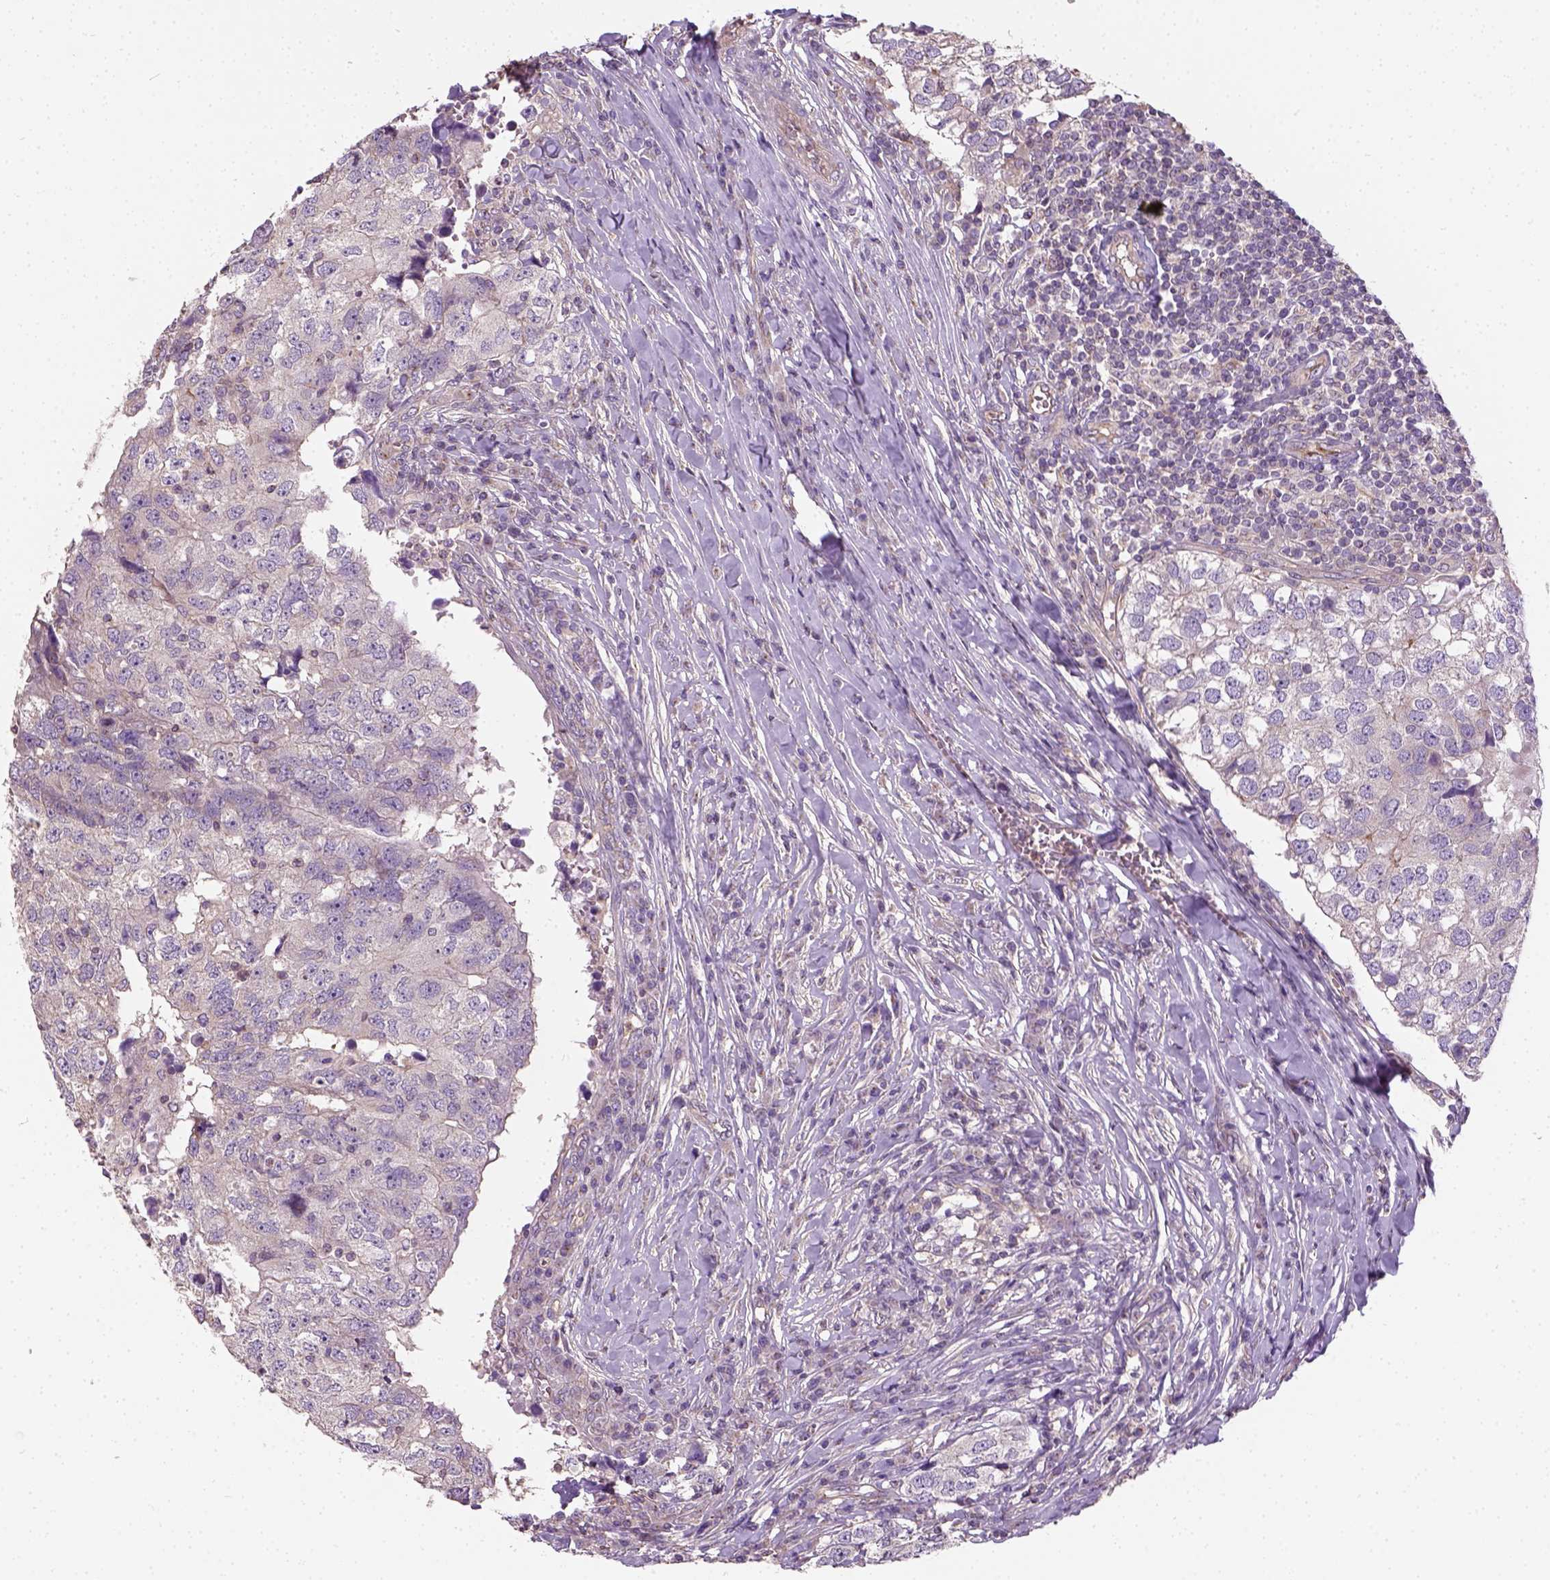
{"staining": {"intensity": "weak", "quantity": "25%-75%", "location": "cytoplasmic/membranous"}, "tissue": "breast cancer", "cell_type": "Tumor cells", "image_type": "cancer", "snomed": [{"axis": "morphology", "description": "Duct carcinoma"}, {"axis": "topography", "description": "Breast"}], "caption": "DAB immunohistochemical staining of breast cancer demonstrates weak cytoplasmic/membranous protein expression in approximately 25%-75% of tumor cells.", "gene": "CRACR2A", "patient": {"sex": "female", "age": 30}}